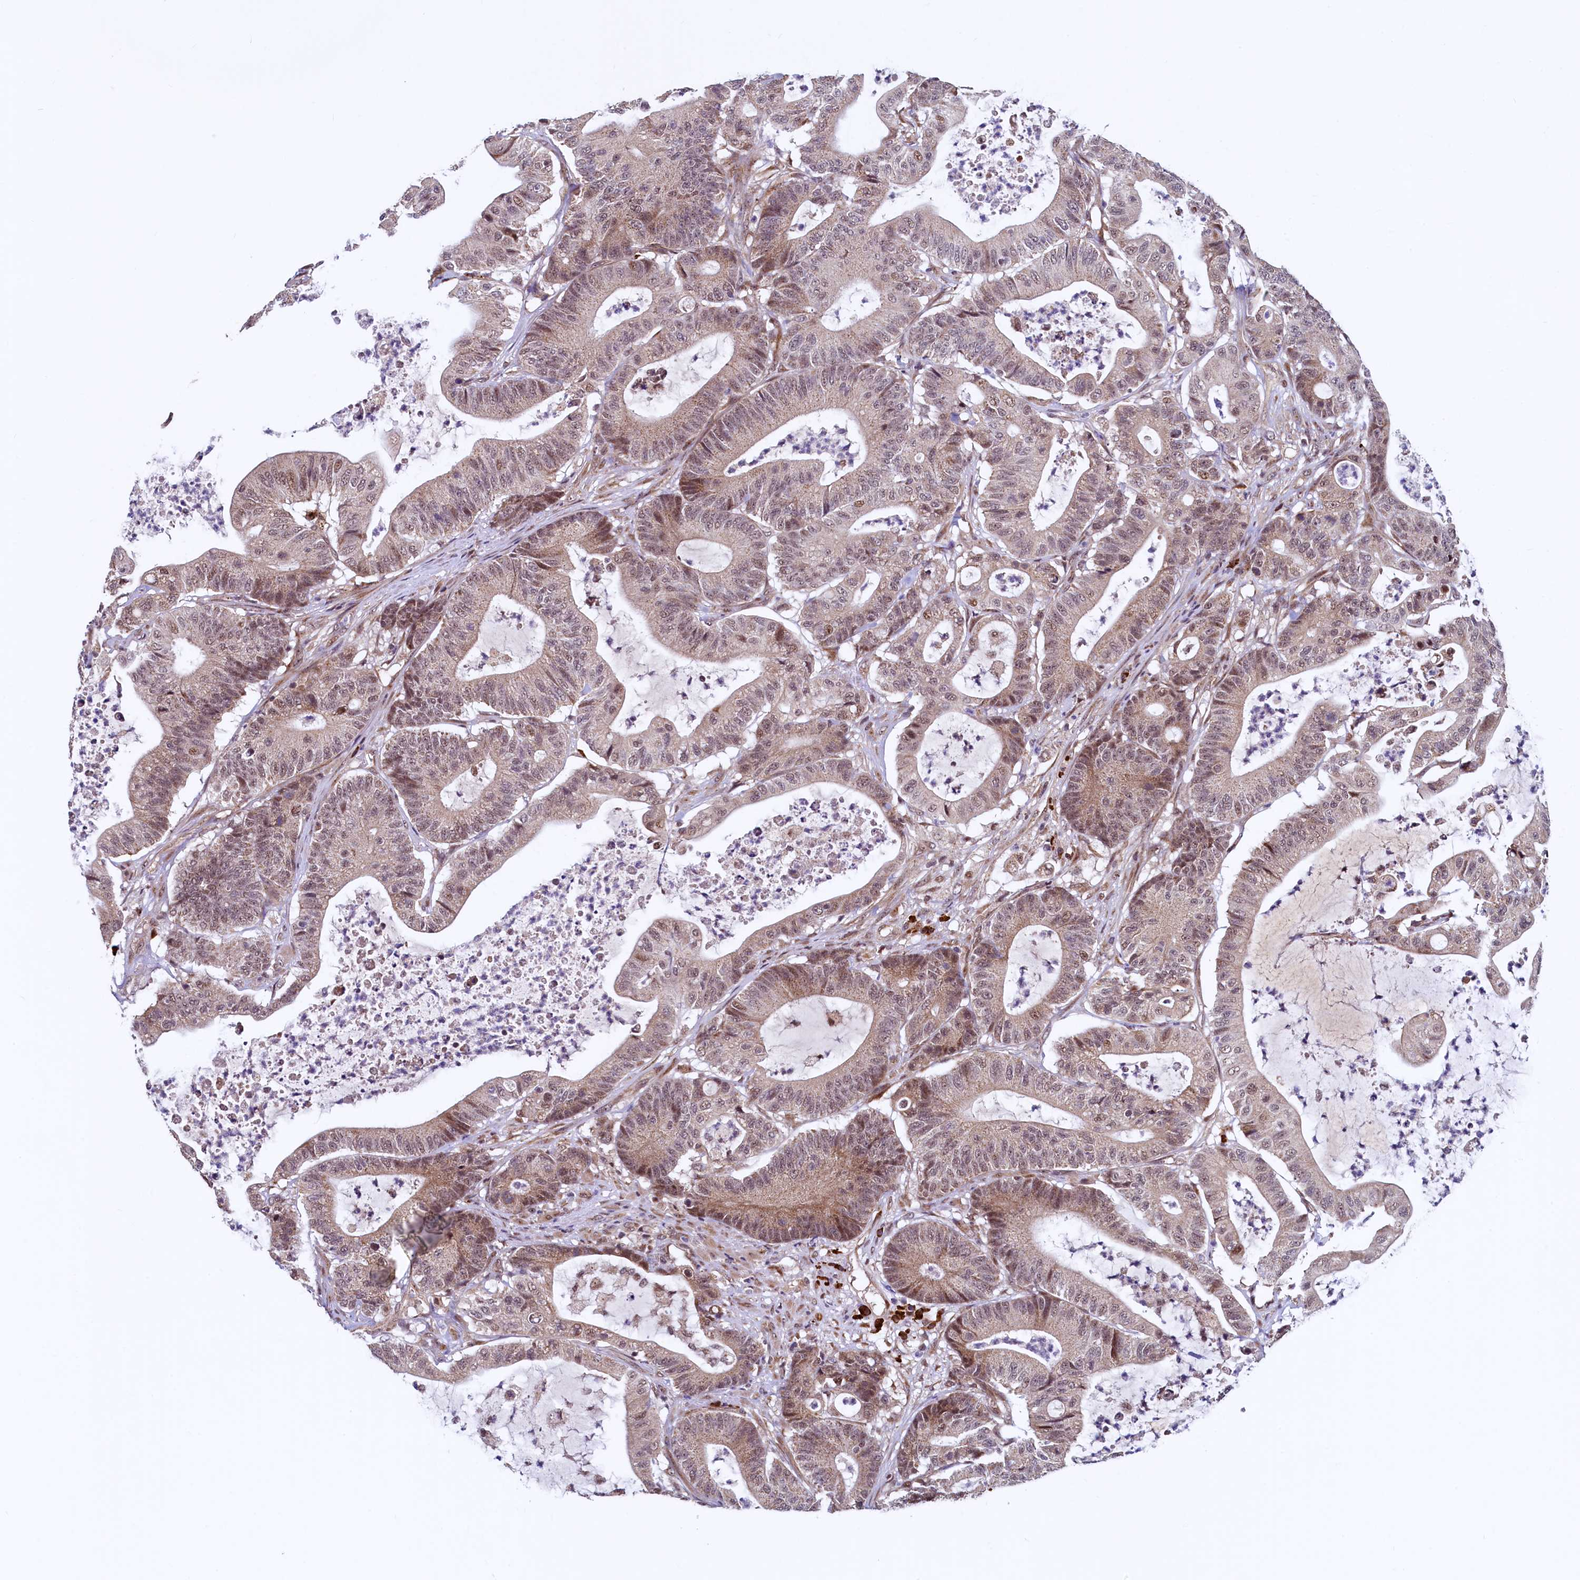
{"staining": {"intensity": "moderate", "quantity": ">75%", "location": "cytoplasmic/membranous,nuclear"}, "tissue": "colorectal cancer", "cell_type": "Tumor cells", "image_type": "cancer", "snomed": [{"axis": "morphology", "description": "Adenocarcinoma, NOS"}, {"axis": "topography", "description": "Colon"}], "caption": "Immunohistochemical staining of adenocarcinoma (colorectal) shows medium levels of moderate cytoplasmic/membranous and nuclear expression in about >75% of tumor cells. The protein is shown in brown color, while the nuclei are stained blue.", "gene": "RBFA", "patient": {"sex": "female", "age": 84}}